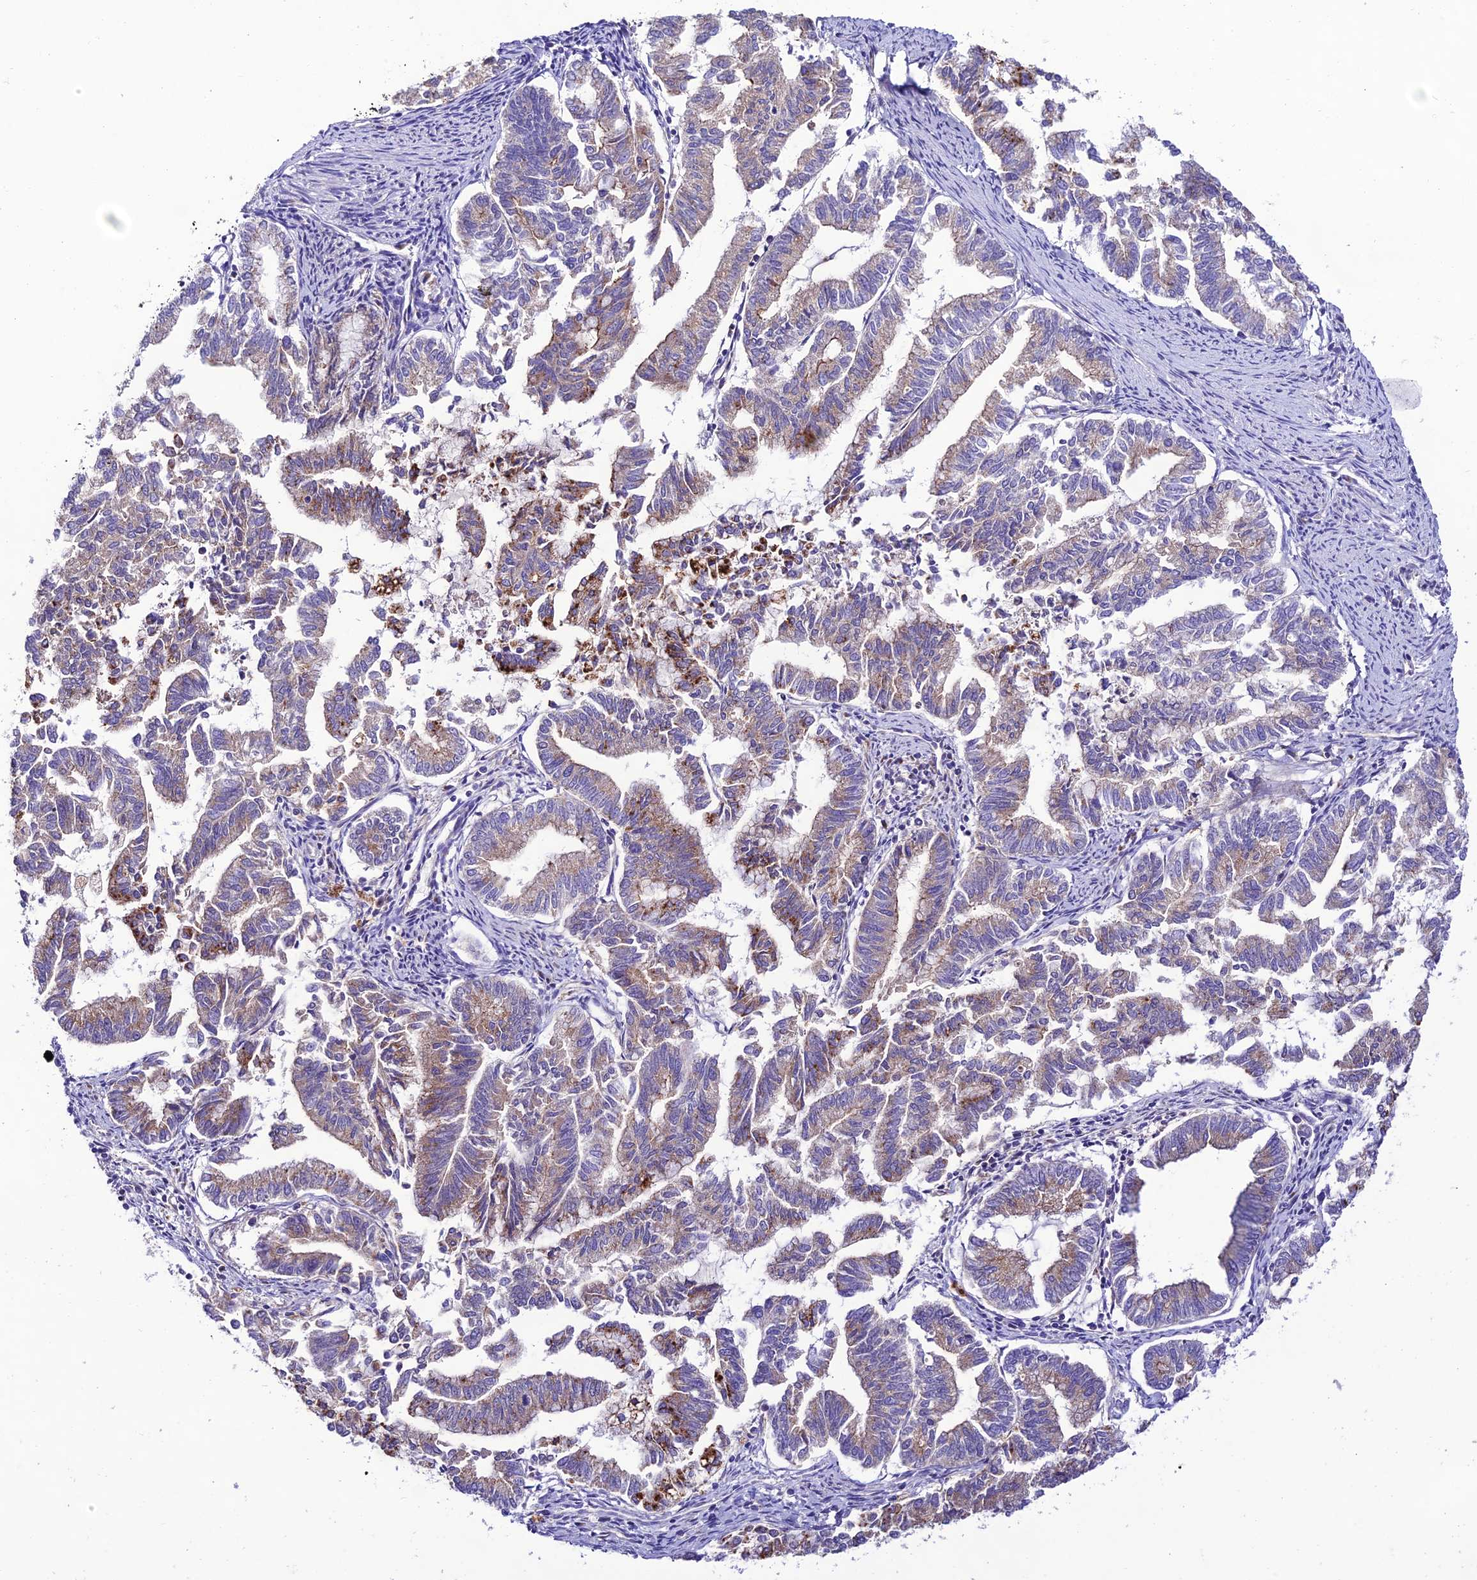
{"staining": {"intensity": "moderate", "quantity": ">75%", "location": "cytoplasmic/membranous"}, "tissue": "endometrial cancer", "cell_type": "Tumor cells", "image_type": "cancer", "snomed": [{"axis": "morphology", "description": "Adenocarcinoma, NOS"}, {"axis": "topography", "description": "Endometrium"}], "caption": "Immunohistochemistry (IHC) of endometrial cancer (adenocarcinoma) reveals medium levels of moderate cytoplasmic/membranous staining in approximately >75% of tumor cells. (Brightfield microscopy of DAB IHC at high magnification).", "gene": "LACTB2", "patient": {"sex": "female", "age": 79}}